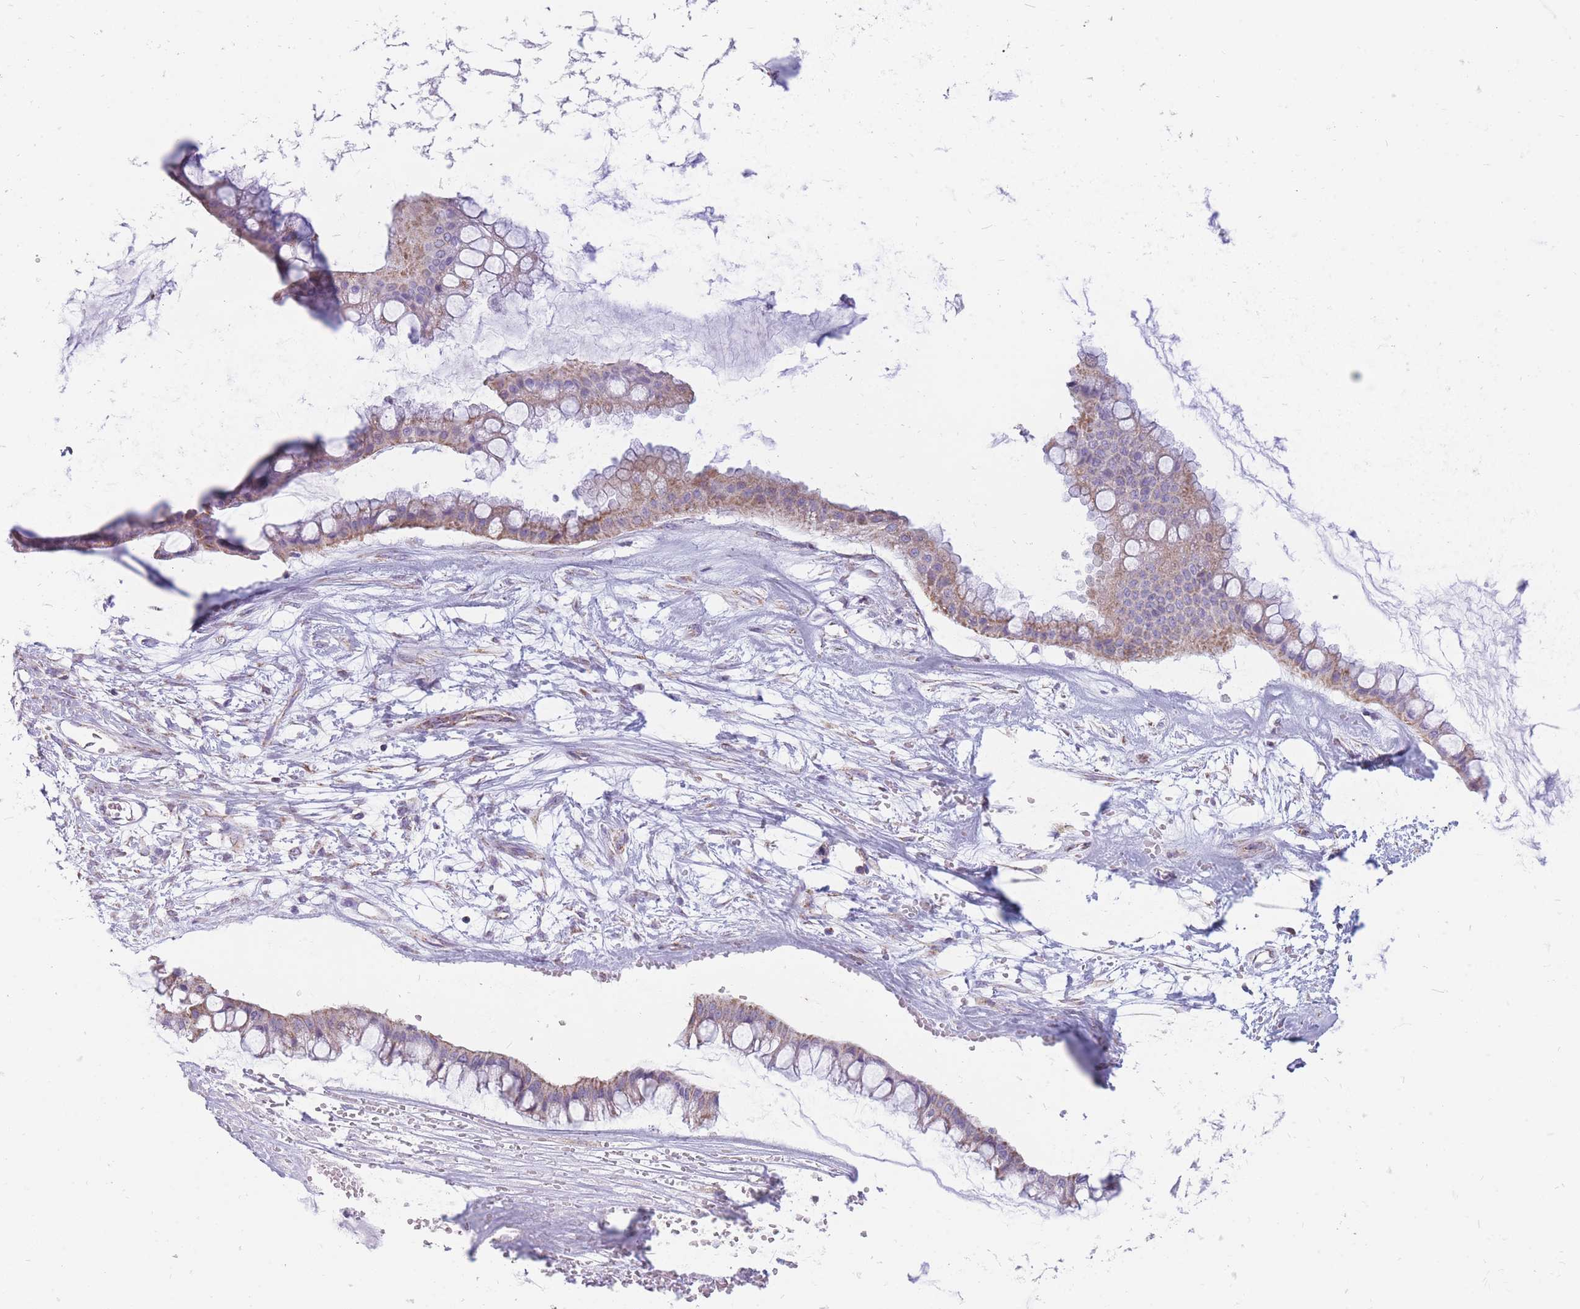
{"staining": {"intensity": "moderate", "quantity": ">75%", "location": "cytoplasmic/membranous"}, "tissue": "ovarian cancer", "cell_type": "Tumor cells", "image_type": "cancer", "snomed": [{"axis": "morphology", "description": "Cystadenocarcinoma, mucinous, NOS"}, {"axis": "topography", "description": "Ovary"}], "caption": "Moderate cytoplasmic/membranous expression for a protein is appreciated in approximately >75% of tumor cells of ovarian cancer using immunohistochemistry (IHC).", "gene": "PCSK1", "patient": {"sex": "female", "age": 73}}